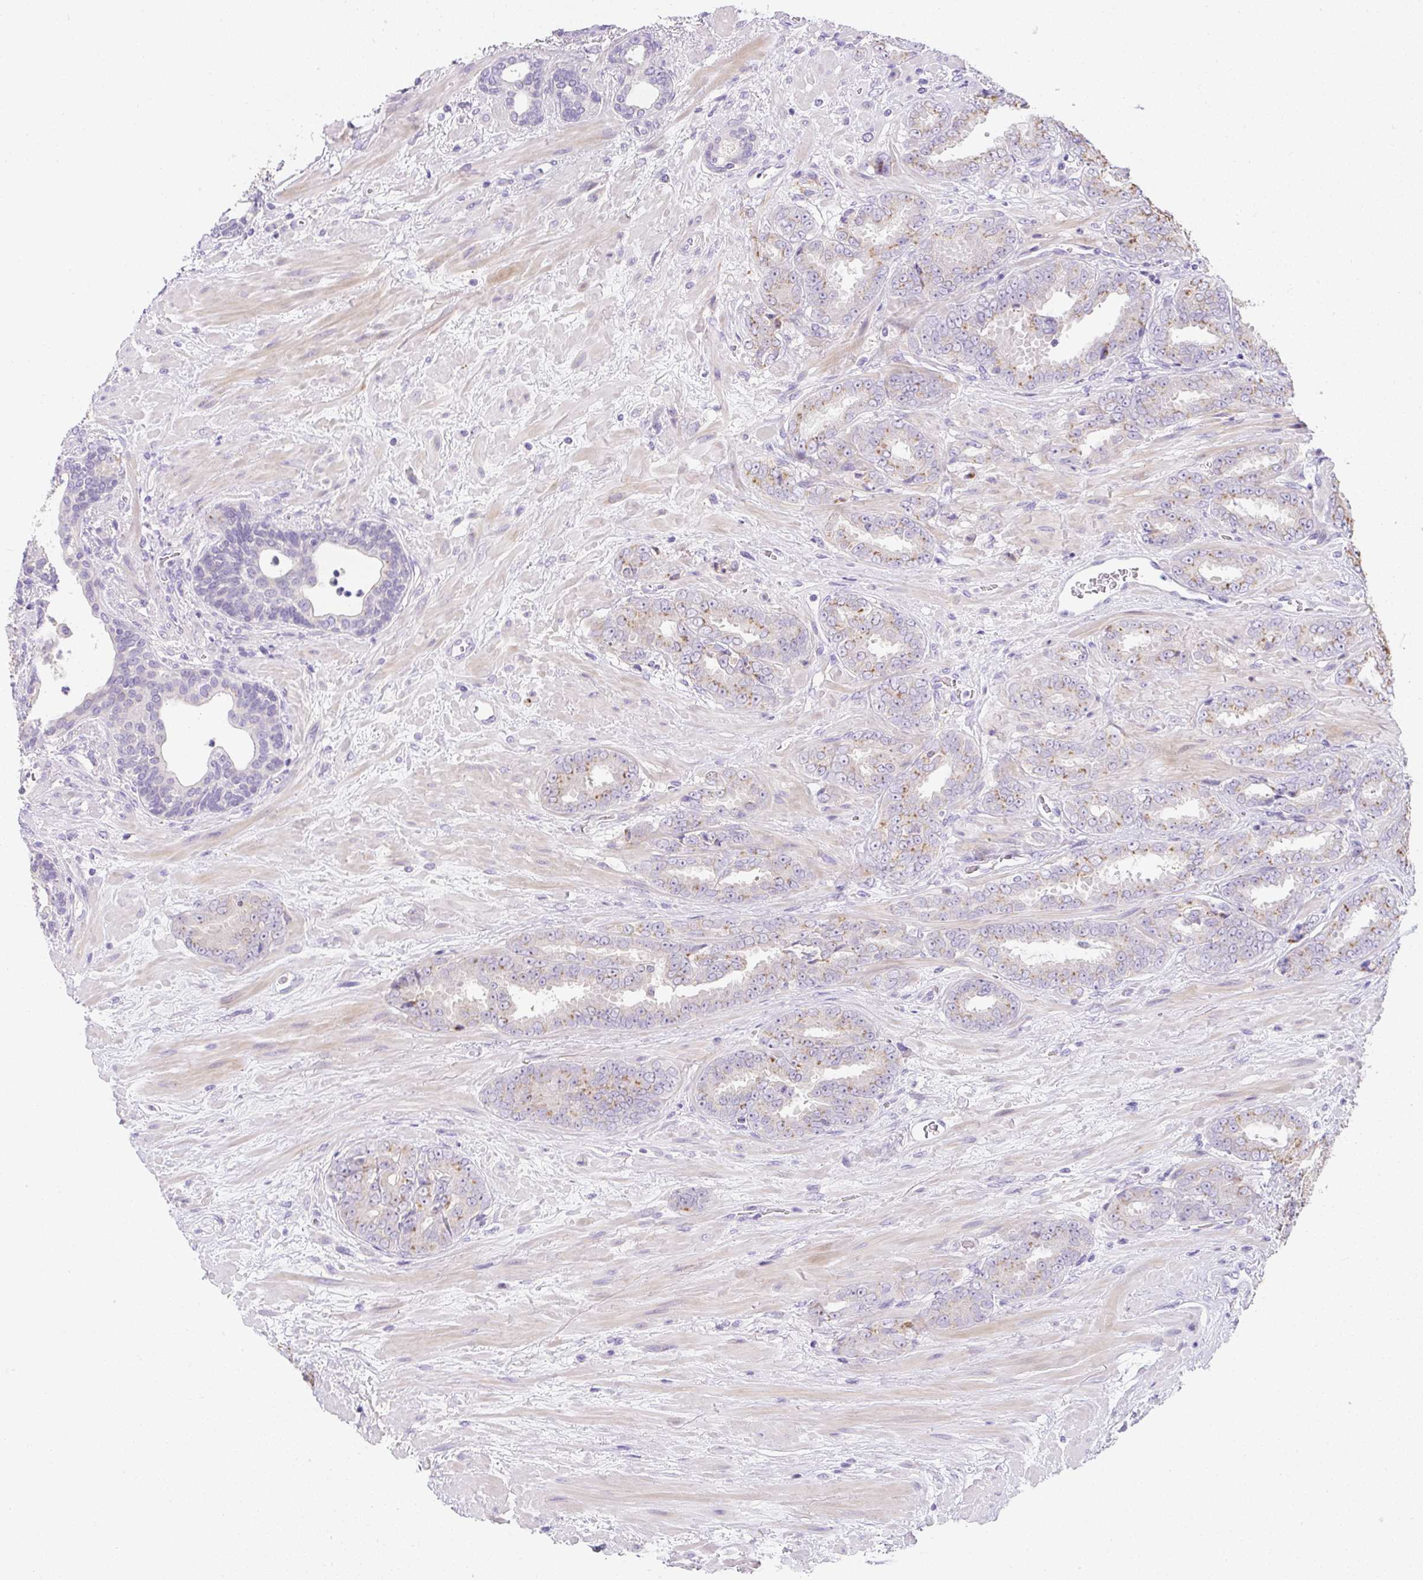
{"staining": {"intensity": "moderate", "quantity": "25%-75%", "location": "cytoplasmic/membranous"}, "tissue": "prostate cancer", "cell_type": "Tumor cells", "image_type": "cancer", "snomed": [{"axis": "morphology", "description": "Adenocarcinoma, High grade"}, {"axis": "topography", "description": "Prostate"}], "caption": "Immunohistochemical staining of human adenocarcinoma (high-grade) (prostate) displays medium levels of moderate cytoplasmic/membranous staining in approximately 25%-75% of tumor cells.", "gene": "DTX4", "patient": {"sex": "male", "age": 72}}